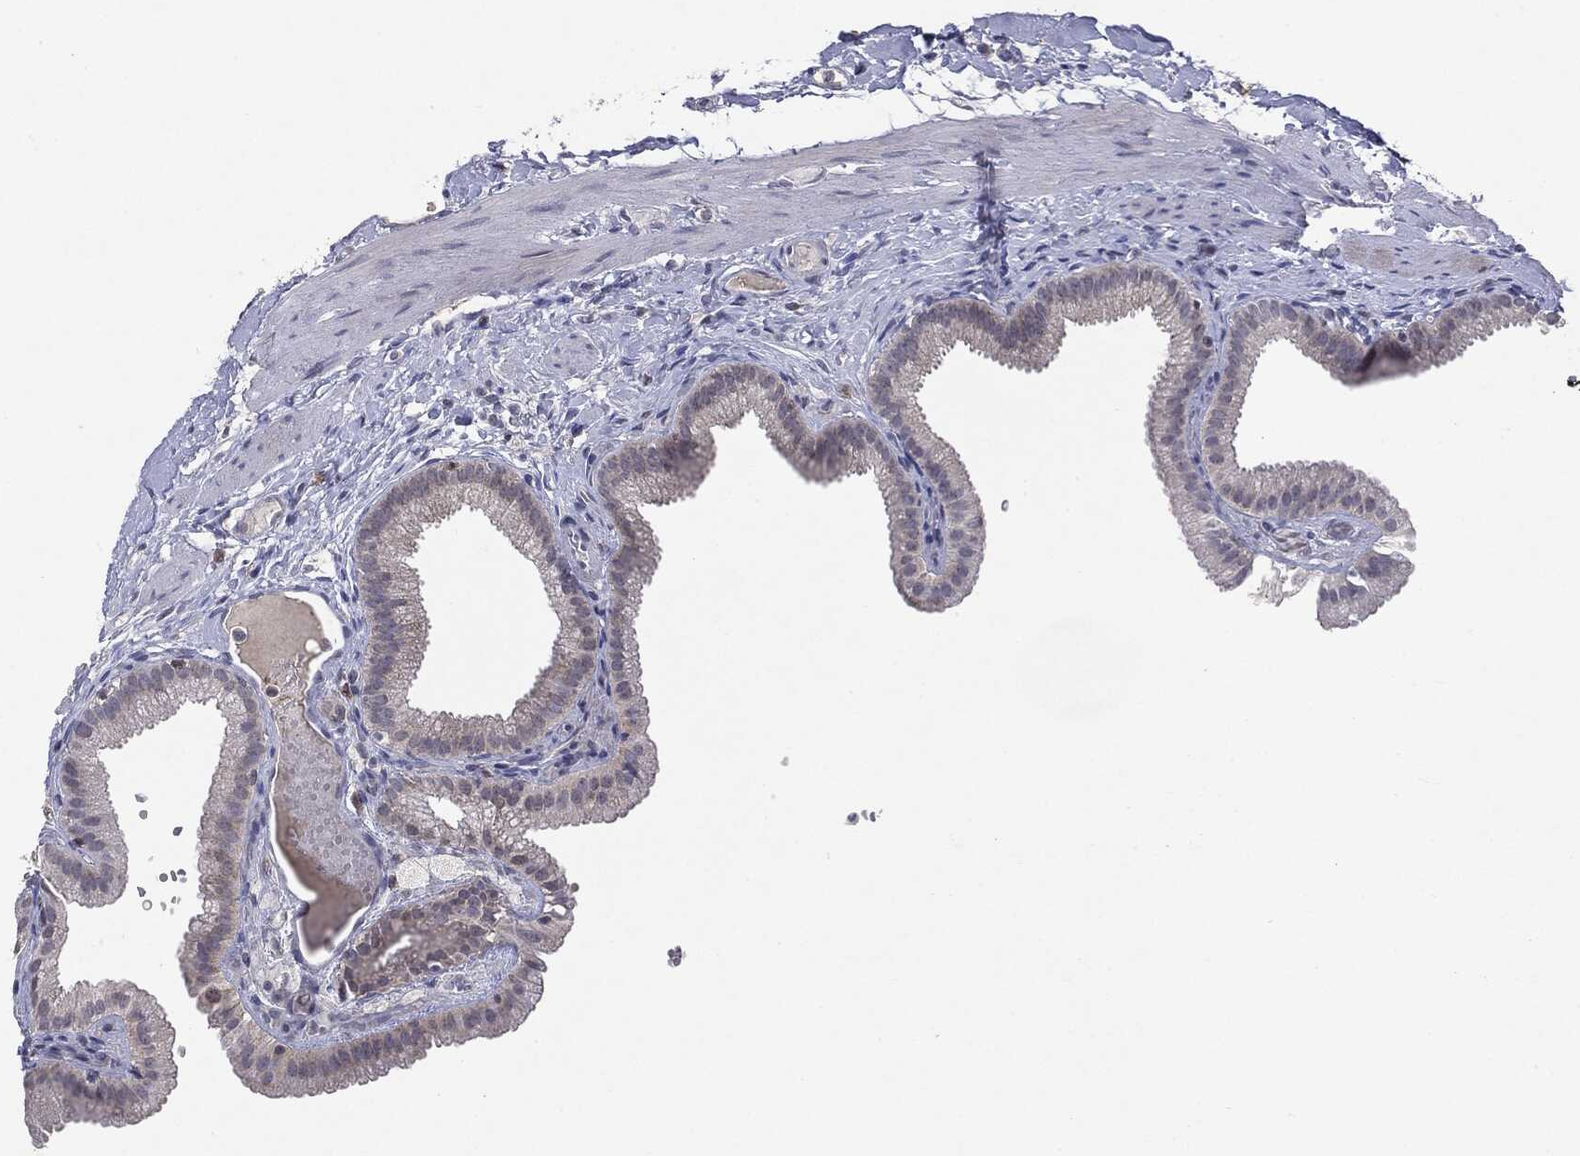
{"staining": {"intensity": "negative", "quantity": "none", "location": "none"}, "tissue": "gallbladder", "cell_type": "Glandular cells", "image_type": "normal", "snomed": [{"axis": "morphology", "description": "Normal tissue, NOS"}, {"axis": "topography", "description": "Gallbladder"}, {"axis": "topography", "description": "Peripheral nerve tissue"}], "caption": "Immunohistochemical staining of benign gallbladder demonstrates no significant positivity in glandular cells.", "gene": "KIF2C", "patient": {"sex": "female", "age": 45}}